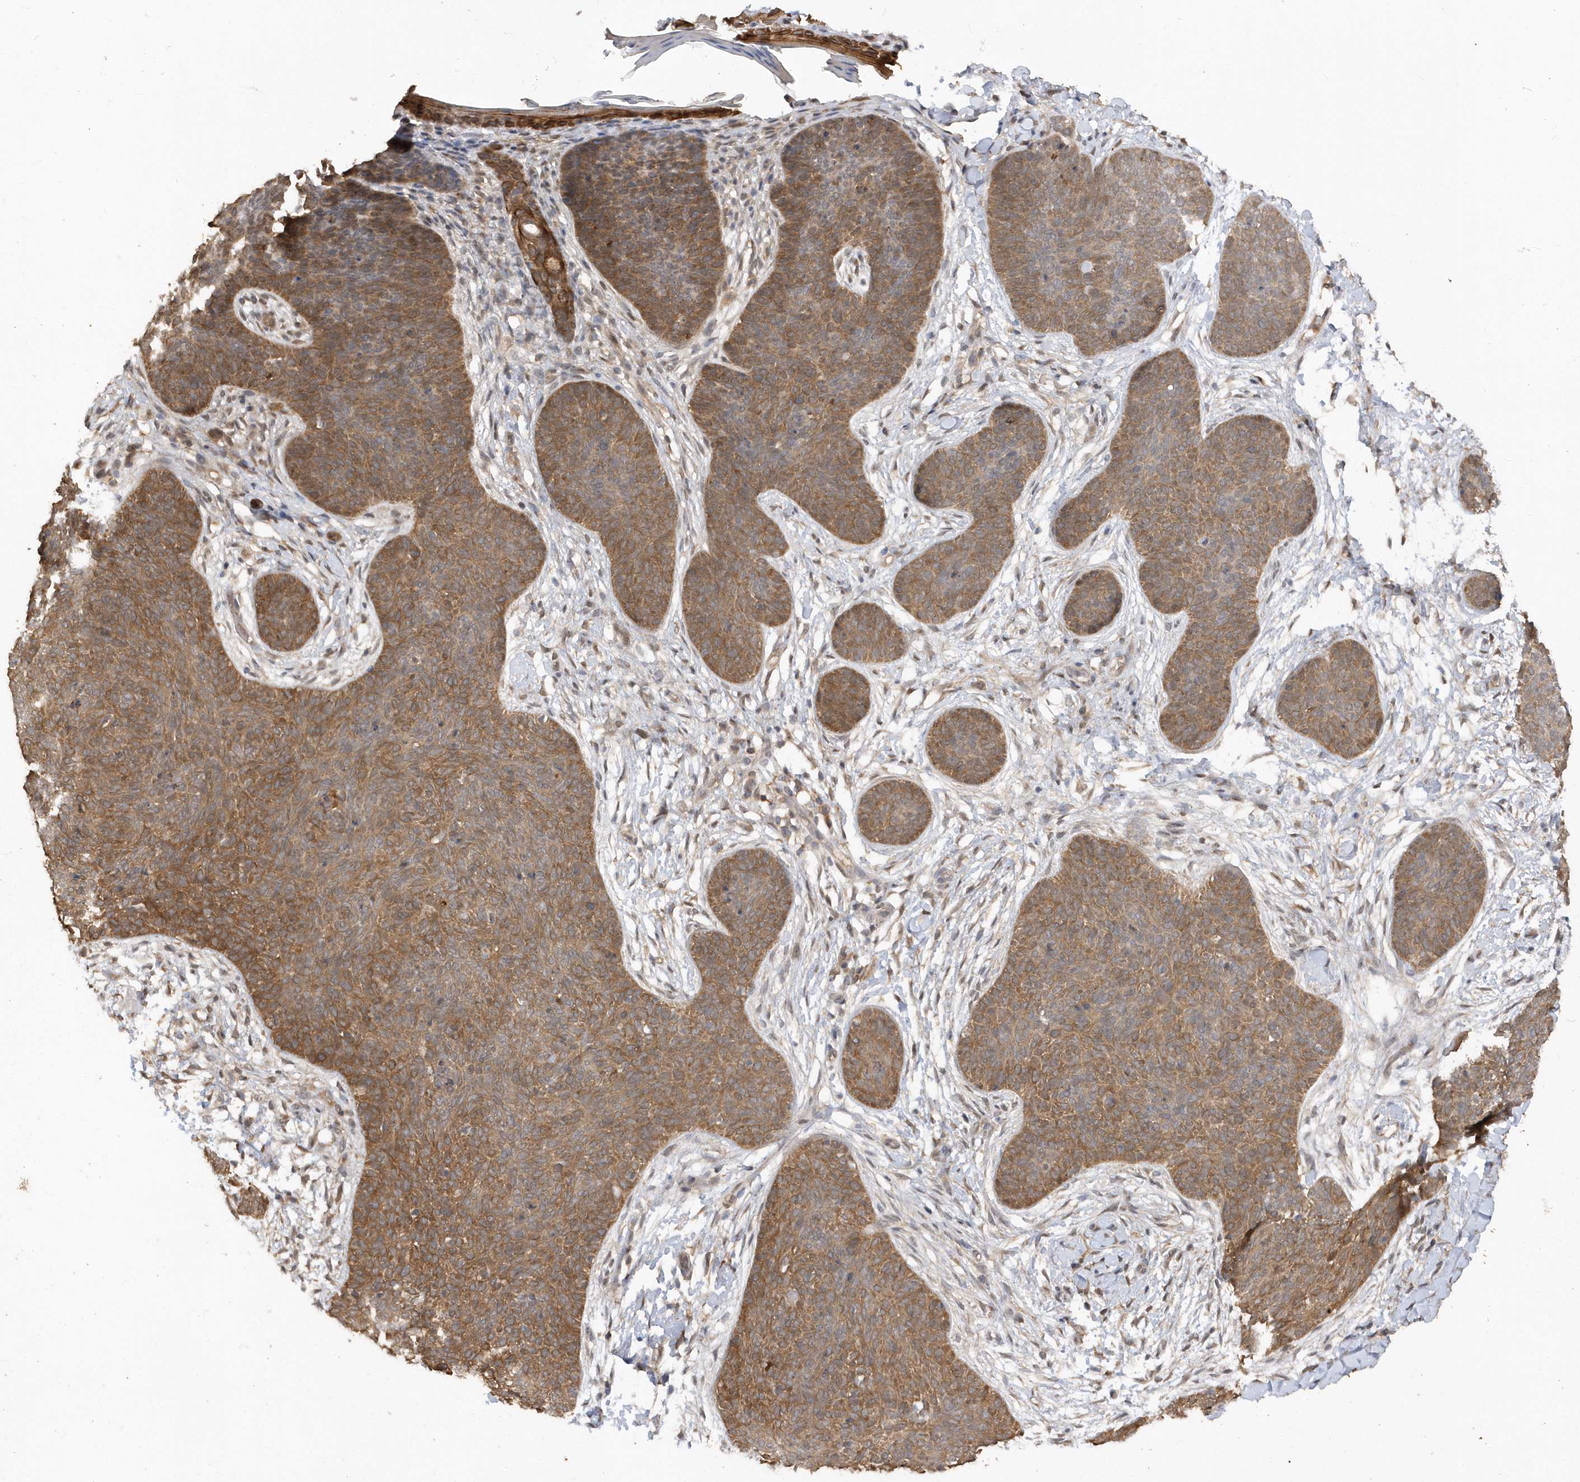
{"staining": {"intensity": "moderate", "quantity": ">75%", "location": "cytoplasmic/membranous"}, "tissue": "skin cancer", "cell_type": "Tumor cells", "image_type": "cancer", "snomed": [{"axis": "morphology", "description": "Basal cell carcinoma"}, {"axis": "topography", "description": "Skin"}], "caption": "This is a micrograph of immunohistochemistry staining of basal cell carcinoma (skin), which shows moderate staining in the cytoplasmic/membranous of tumor cells.", "gene": "RPE", "patient": {"sex": "male", "age": 85}}